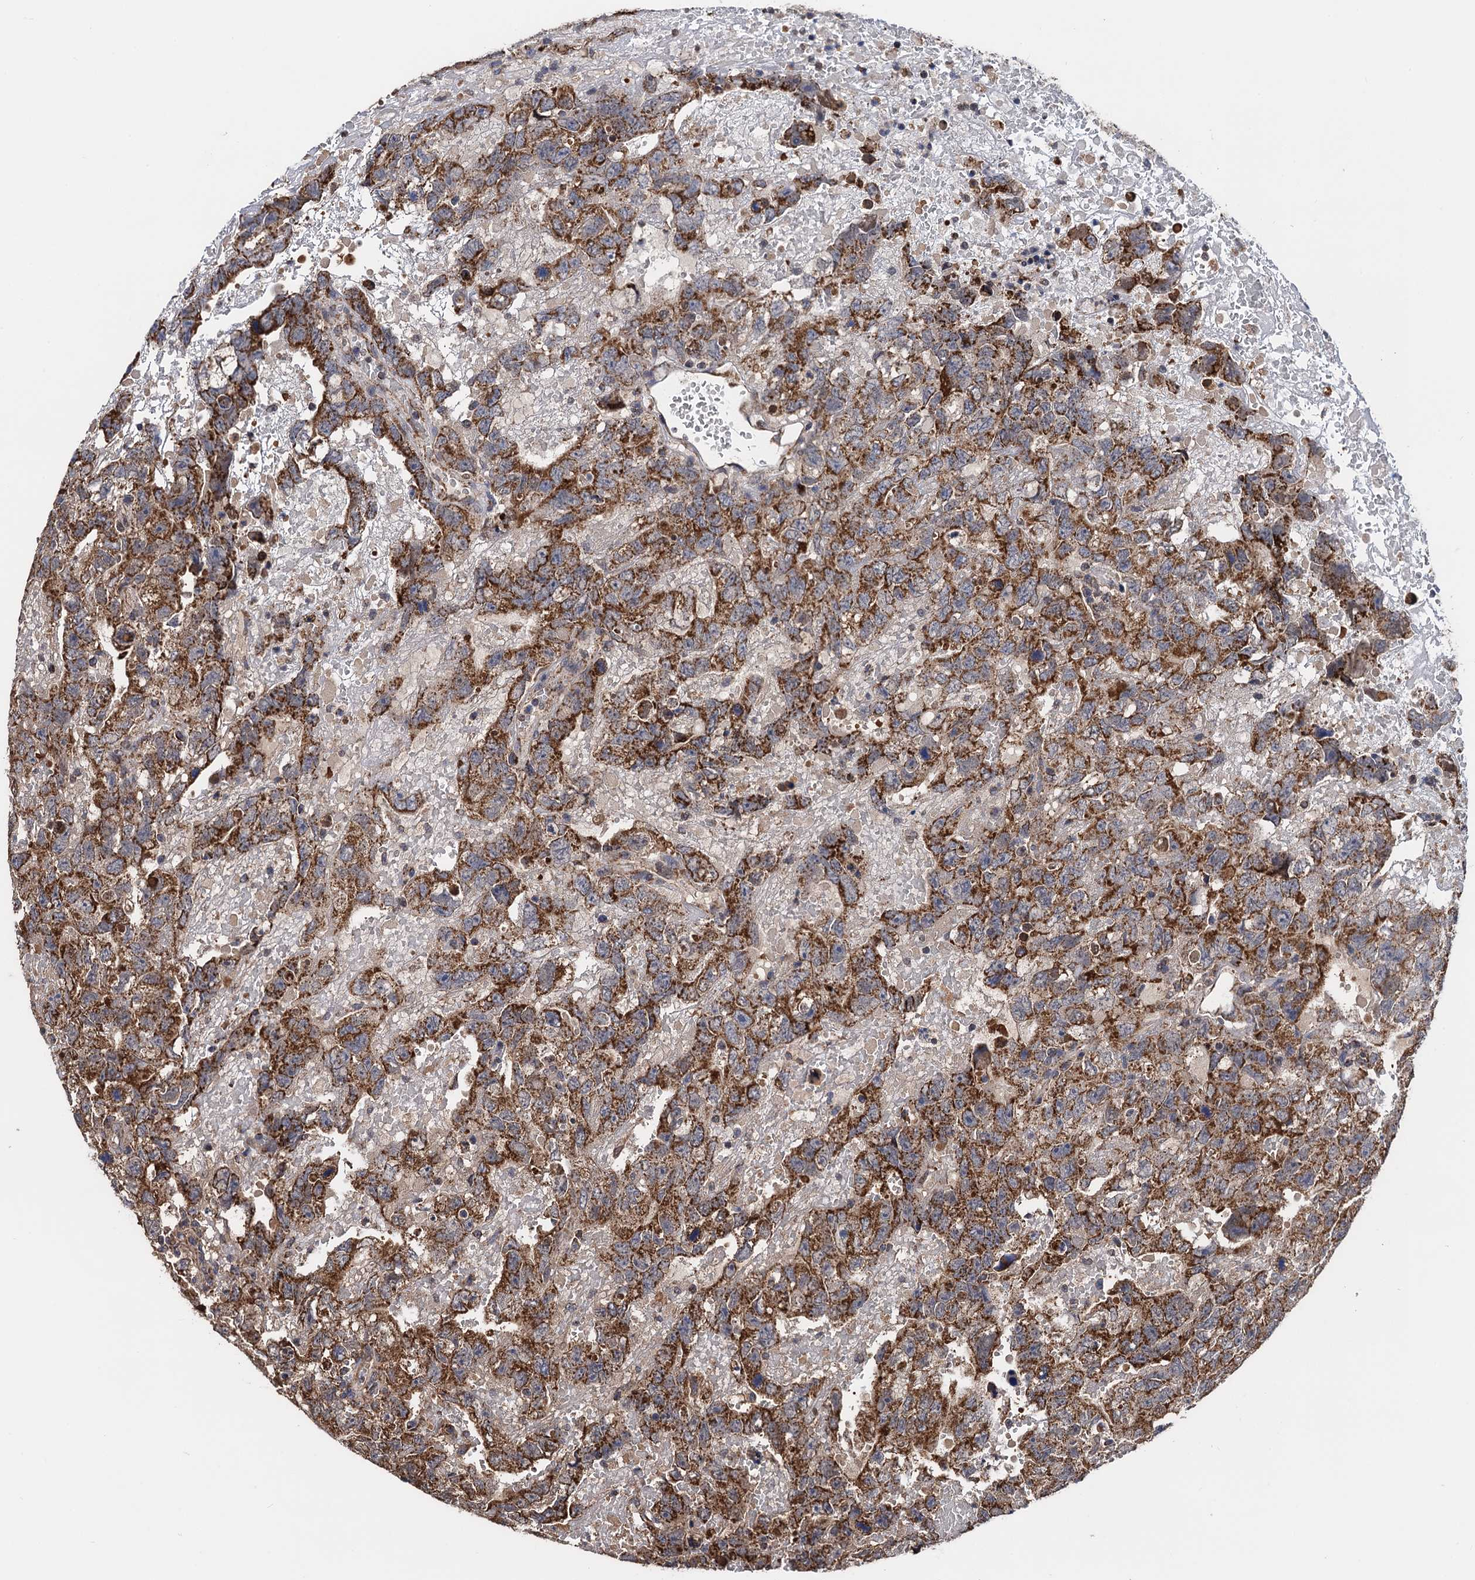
{"staining": {"intensity": "strong", "quantity": ">75%", "location": "cytoplasmic/membranous"}, "tissue": "testis cancer", "cell_type": "Tumor cells", "image_type": "cancer", "snomed": [{"axis": "morphology", "description": "Carcinoma, Embryonal, NOS"}, {"axis": "topography", "description": "Testis"}], "caption": "Immunohistochemistry image of neoplastic tissue: human embryonal carcinoma (testis) stained using IHC reveals high levels of strong protein expression localized specifically in the cytoplasmic/membranous of tumor cells, appearing as a cytoplasmic/membranous brown color.", "gene": "PTCD3", "patient": {"sex": "male", "age": 45}}